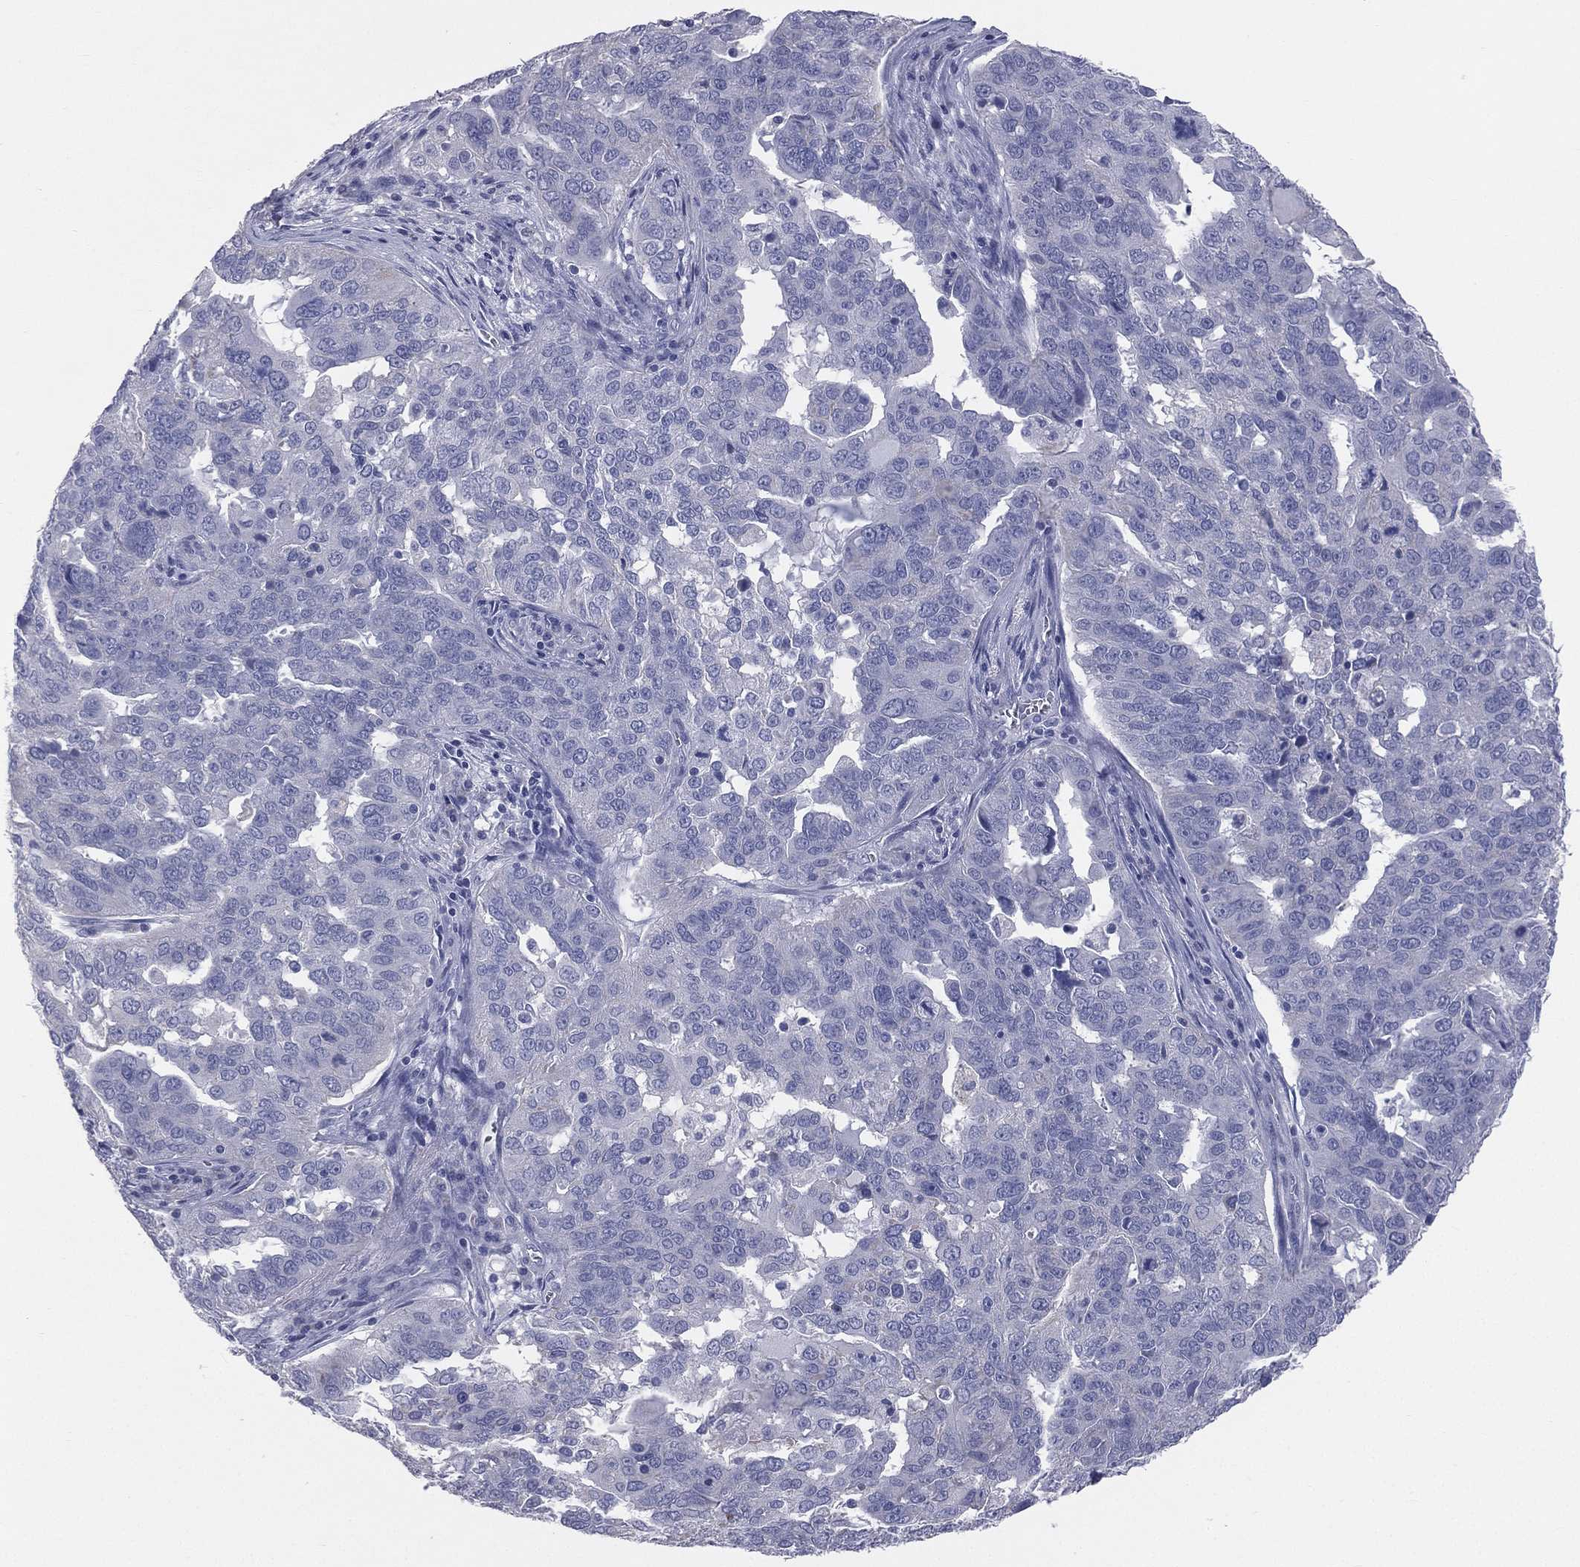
{"staining": {"intensity": "negative", "quantity": "none", "location": "none"}, "tissue": "ovarian cancer", "cell_type": "Tumor cells", "image_type": "cancer", "snomed": [{"axis": "morphology", "description": "Carcinoma, endometroid"}, {"axis": "topography", "description": "Soft tissue"}, {"axis": "topography", "description": "Ovary"}], "caption": "The photomicrograph displays no significant expression in tumor cells of endometroid carcinoma (ovarian). Brightfield microscopy of IHC stained with DAB (3,3'-diaminobenzidine) (brown) and hematoxylin (blue), captured at high magnification.", "gene": "STK31", "patient": {"sex": "female", "age": 52}}